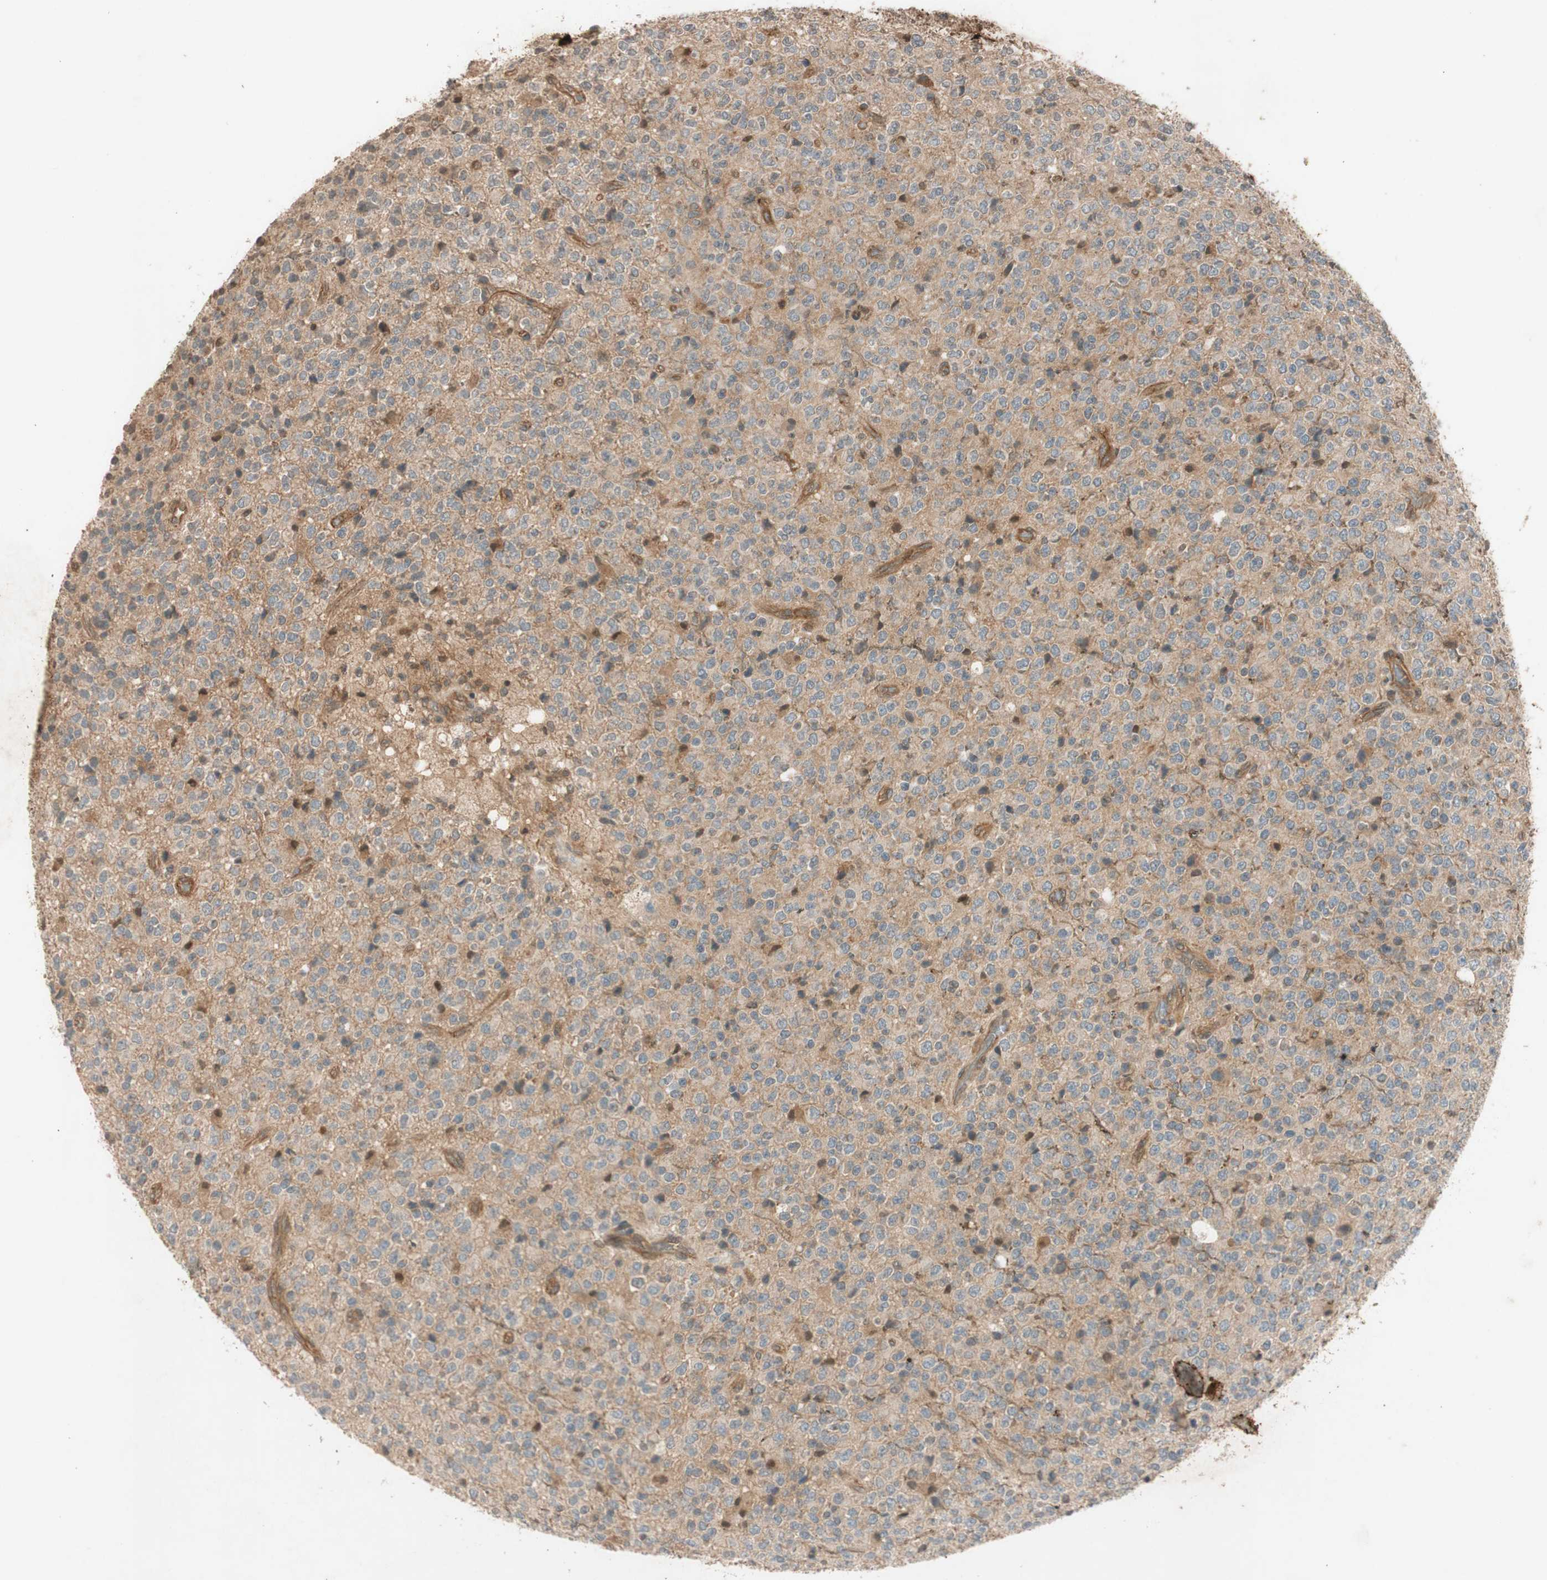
{"staining": {"intensity": "moderate", "quantity": ">75%", "location": "cytoplasmic/membranous,nuclear"}, "tissue": "glioma", "cell_type": "Tumor cells", "image_type": "cancer", "snomed": [{"axis": "morphology", "description": "Glioma, malignant, High grade"}, {"axis": "topography", "description": "pancreas cauda"}], "caption": "About >75% of tumor cells in human glioma demonstrate moderate cytoplasmic/membranous and nuclear protein positivity as visualized by brown immunohistochemical staining.", "gene": "EPHA8", "patient": {"sex": "male", "age": 60}}